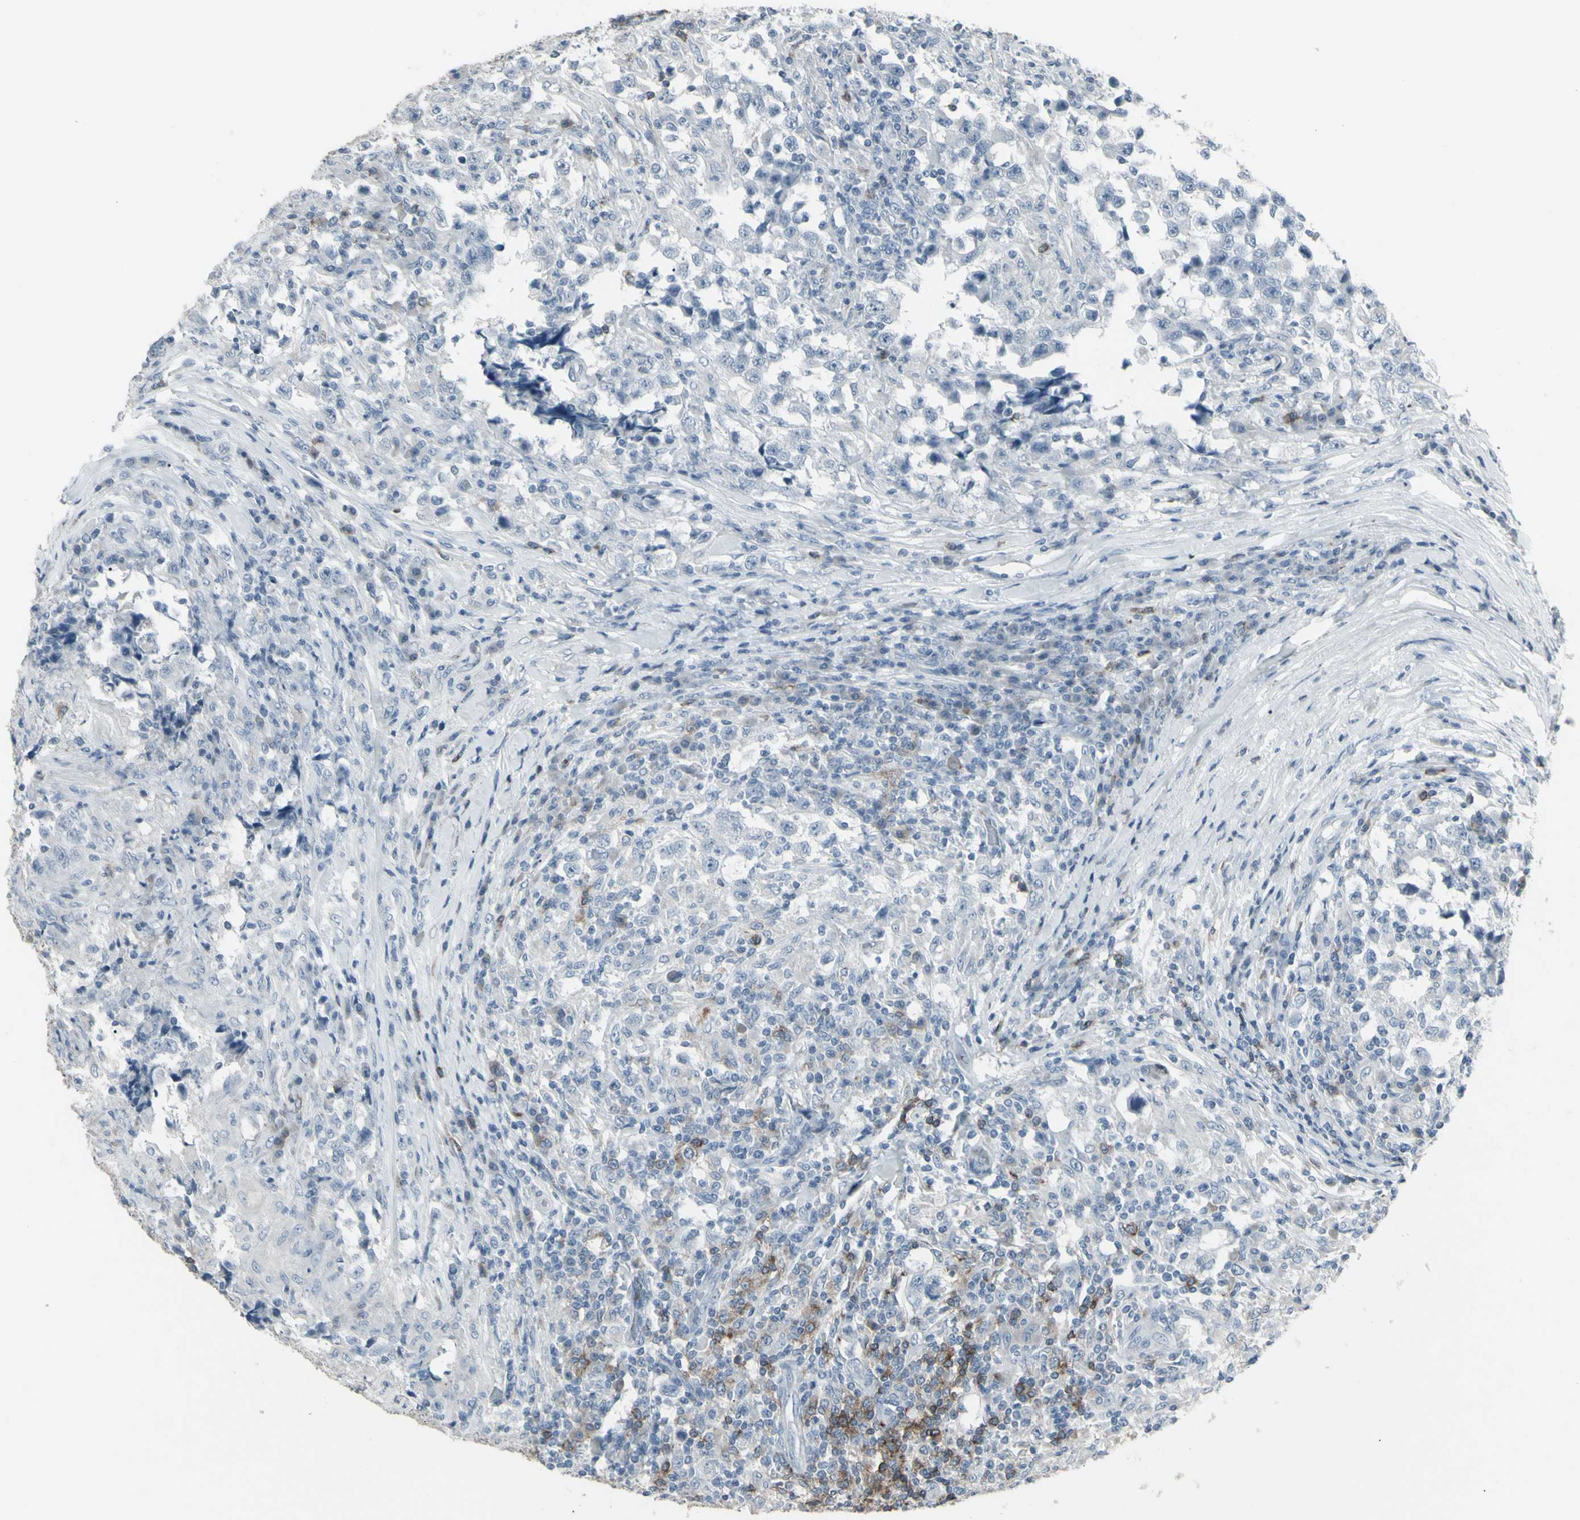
{"staining": {"intensity": "negative", "quantity": "none", "location": "none"}, "tissue": "testis cancer", "cell_type": "Tumor cells", "image_type": "cancer", "snomed": [{"axis": "morphology", "description": "Carcinoma, Embryonal, NOS"}, {"axis": "topography", "description": "Testis"}], "caption": "An image of testis cancer (embryonal carcinoma) stained for a protein reveals no brown staining in tumor cells. The staining is performed using DAB brown chromogen with nuclei counter-stained in using hematoxylin.", "gene": "CD79B", "patient": {"sex": "male", "age": 21}}